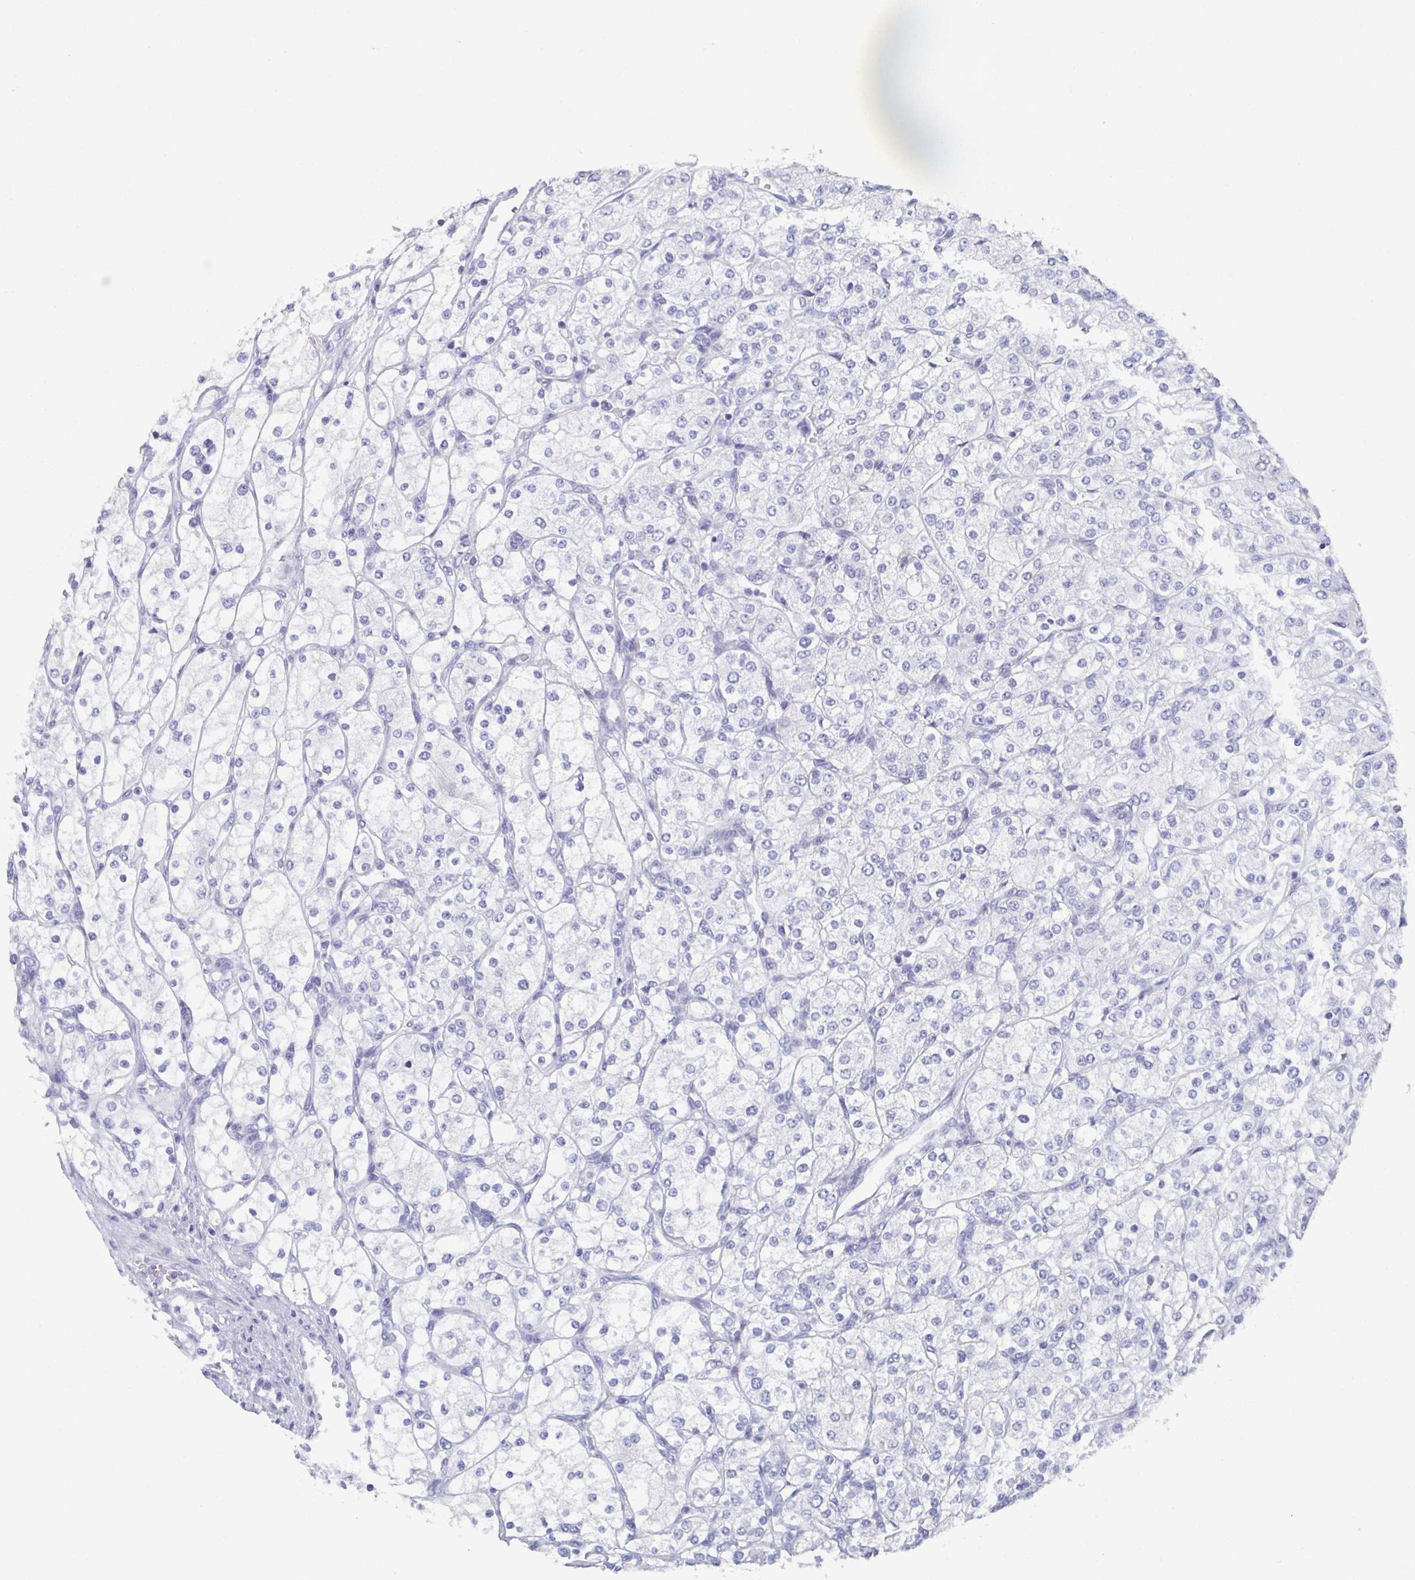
{"staining": {"intensity": "negative", "quantity": "none", "location": "none"}, "tissue": "renal cancer", "cell_type": "Tumor cells", "image_type": "cancer", "snomed": [{"axis": "morphology", "description": "Adenocarcinoma, NOS"}, {"axis": "topography", "description": "Kidney"}], "caption": "Immunohistochemical staining of human adenocarcinoma (renal) reveals no significant staining in tumor cells. (Stains: DAB (3,3'-diaminobenzidine) immunohistochemistry (IHC) with hematoxylin counter stain, Microscopy: brightfield microscopy at high magnification).", "gene": "DYDC2", "patient": {"sex": "male", "age": 80}}